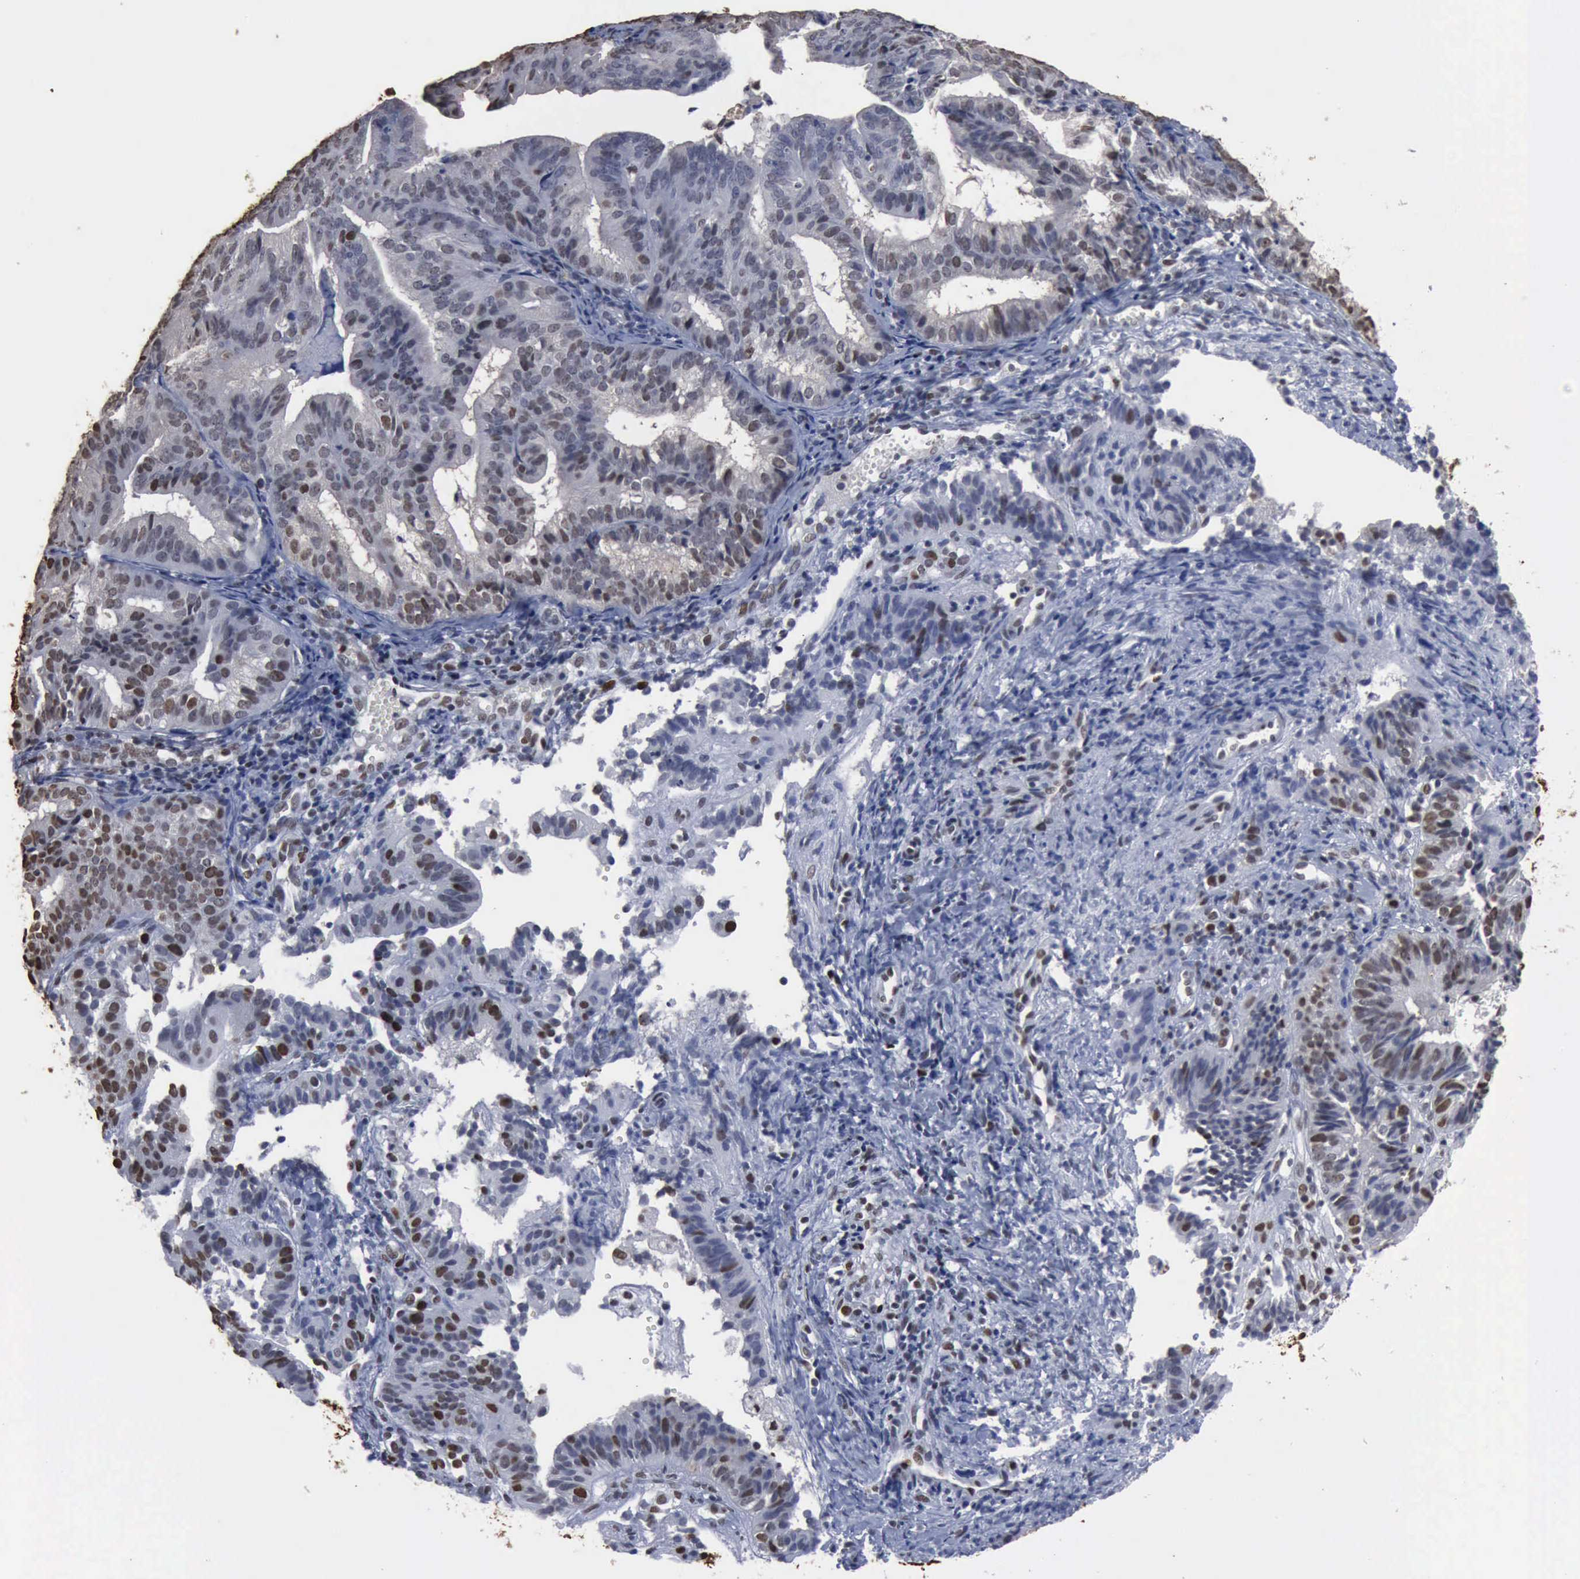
{"staining": {"intensity": "moderate", "quantity": "25%-75%", "location": "nuclear"}, "tissue": "cervical cancer", "cell_type": "Tumor cells", "image_type": "cancer", "snomed": [{"axis": "morphology", "description": "Adenocarcinoma, NOS"}, {"axis": "topography", "description": "Cervix"}], "caption": "Human cervical cancer (adenocarcinoma) stained for a protein (brown) demonstrates moderate nuclear positive staining in approximately 25%-75% of tumor cells.", "gene": "PCNA", "patient": {"sex": "female", "age": 60}}